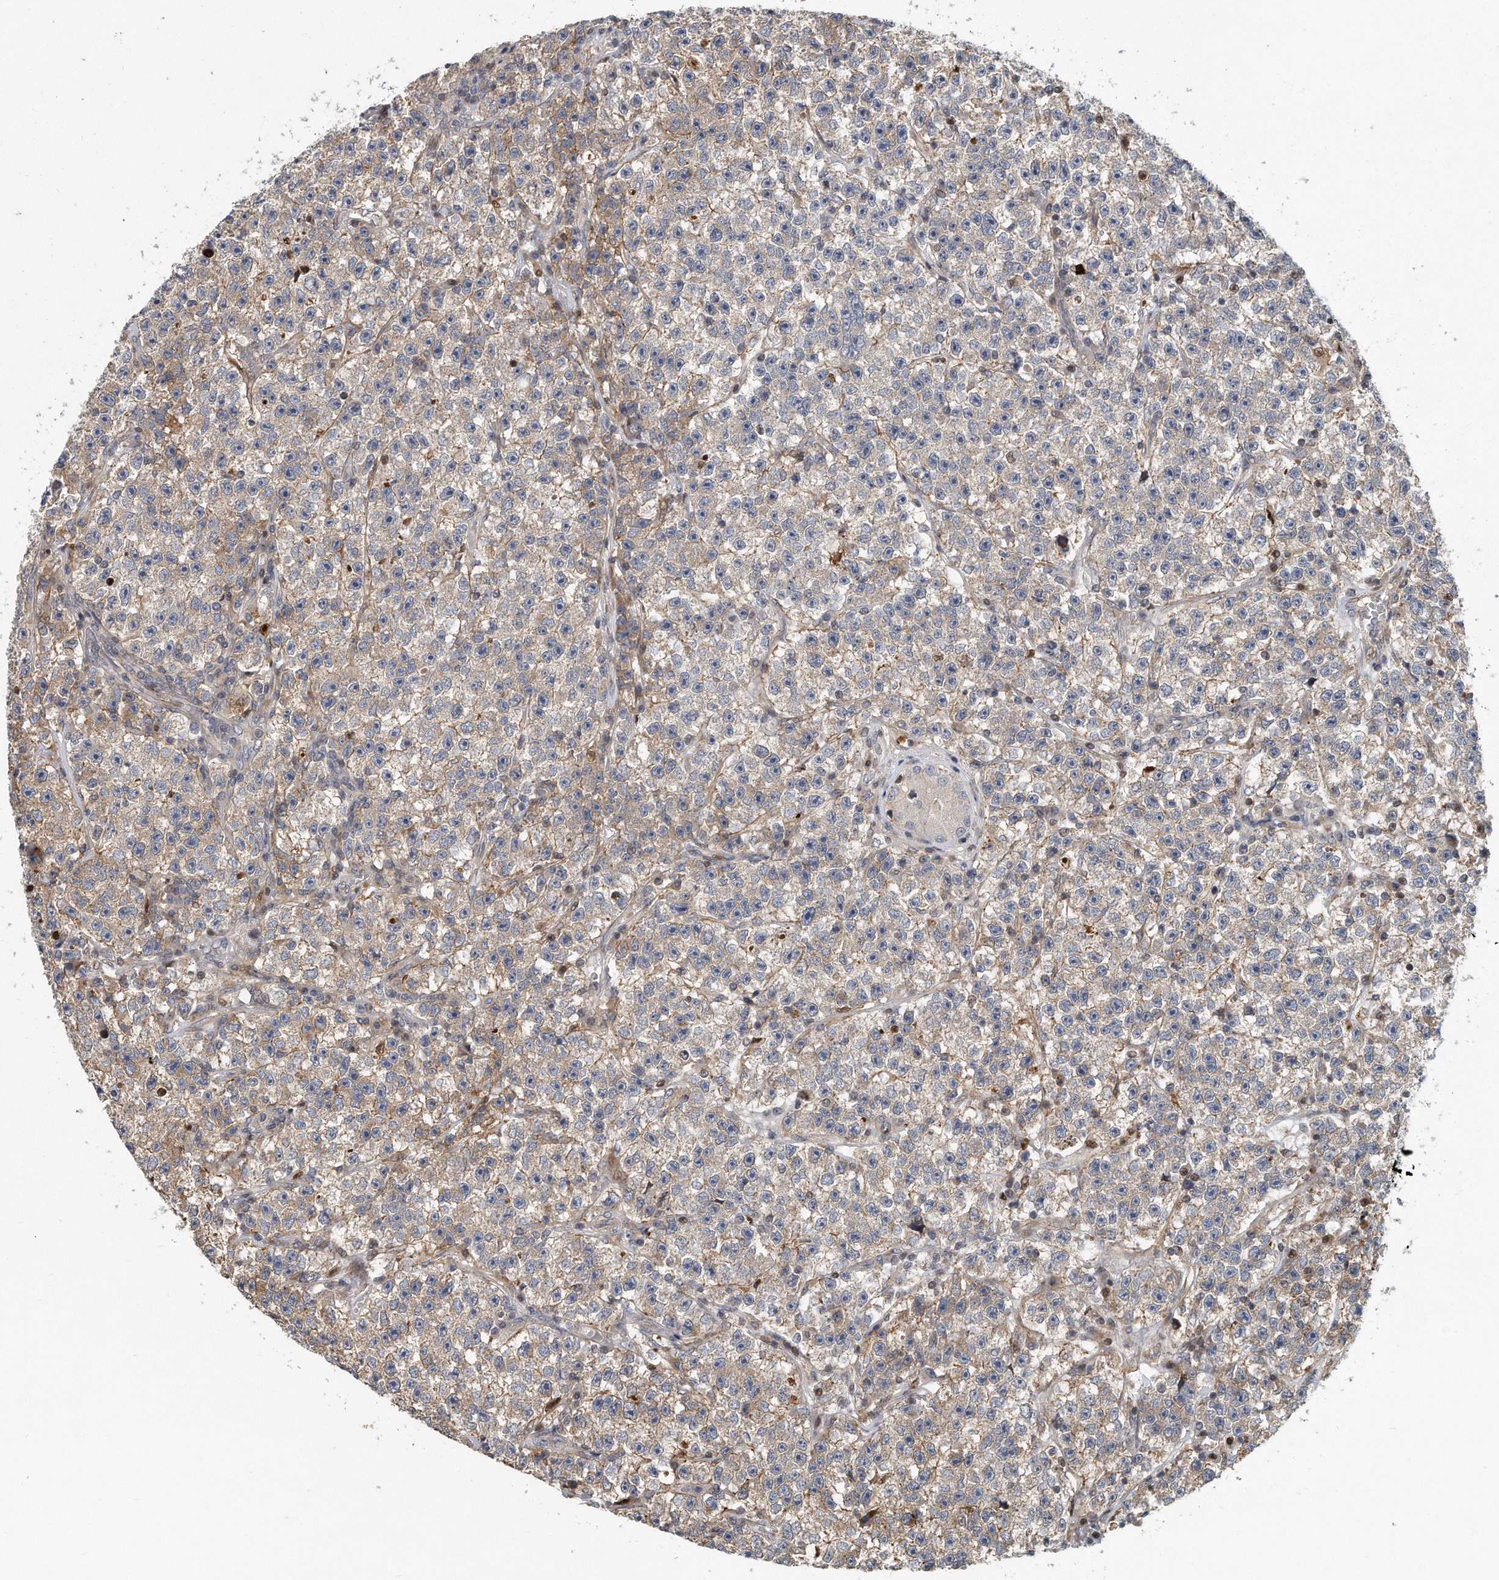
{"staining": {"intensity": "weak", "quantity": "25%-75%", "location": "cytoplasmic/membranous"}, "tissue": "testis cancer", "cell_type": "Tumor cells", "image_type": "cancer", "snomed": [{"axis": "morphology", "description": "Seminoma, NOS"}, {"axis": "topography", "description": "Testis"}], "caption": "Testis cancer (seminoma) stained with immunohistochemistry (IHC) reveals weak cytoplasmic/membranous positivity in about 25%-75% of tumor cells. The staining was performed using DAB (3,3'-diaminobenzidine), with brown indicating positive protein expression. Nuclei are stained blue with hematoxylin.", "gene": "PCDH8", "patient": {"sex": "male", "age": 22}}